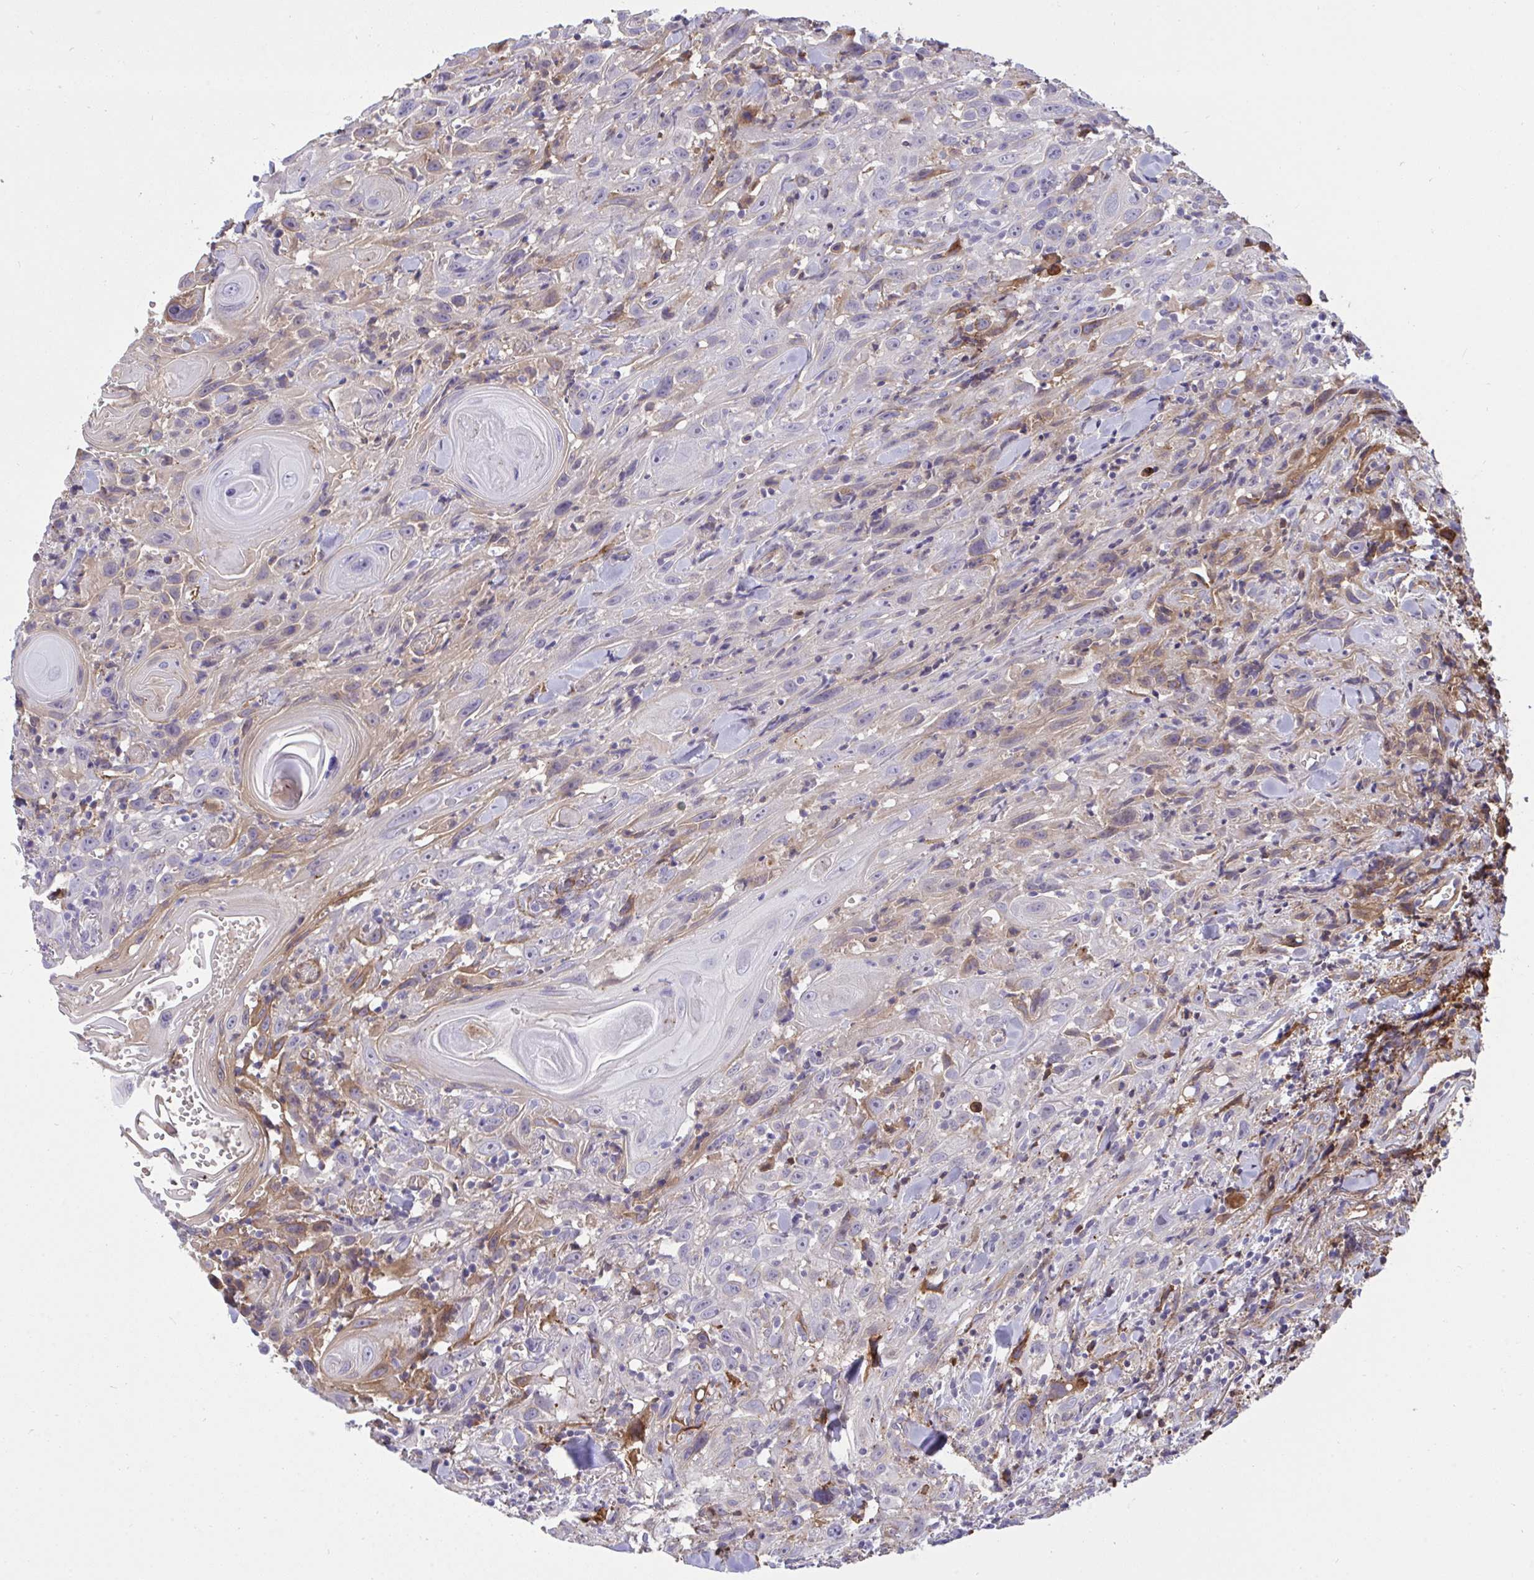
{"staining": {"intensity": "weak", "quantity": "<25%", "location": "cytoplasmic/membranous"}, "tissue": "head and neck cancer", "cell_type": "Tumor cells", "image_type": "cancer", "snomed": [{"axis": "morphology", "description": "Squamous cell carcinoma, NOS"}, {"axis": "topography", "description": "Head-Neck"}], "caption": "Tumor cells show no significant protein expression in head and neck cancer.", "gene": "F2", "patient": {"sex": "female", "age": 95}}